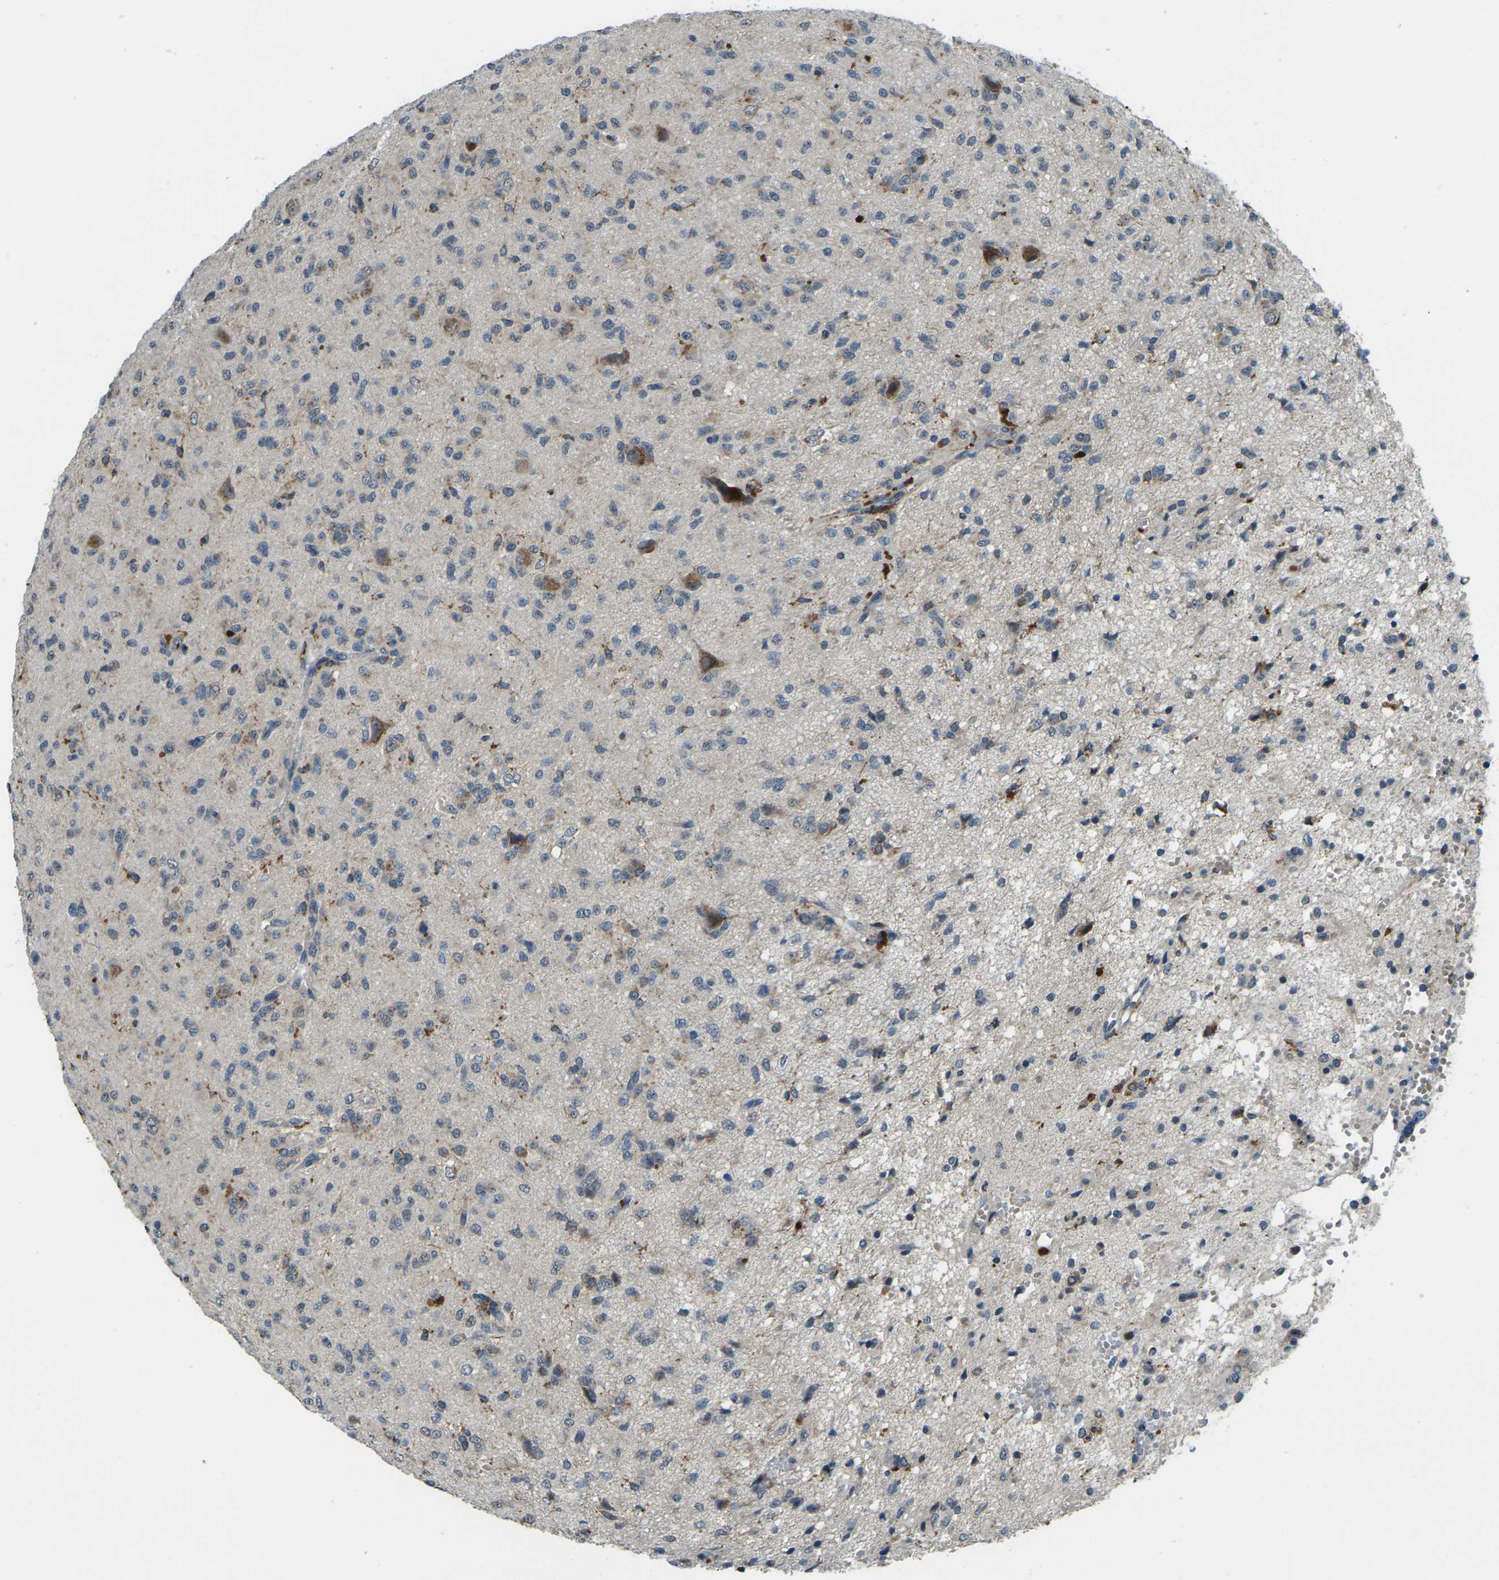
{"staining": {"intensity": "weak", "quantity": "<25%", "location": "cytoplasmic/membranous"}, "tissue": "glioma", "cell_type": "Tumor cells", "image_type": "cancer", "snomed": [{"axis": "morphology", "description": "Glioma, malignant, High grade"}, {"axis": "topography", "description": "Brain"}], "caption": "This is an IHC micrograph of human malignant glioma (high-grade). There is no positivity in tumor cells.", "gene": "SLC31A2", "patient": {"sex": "female", "age": 59}}